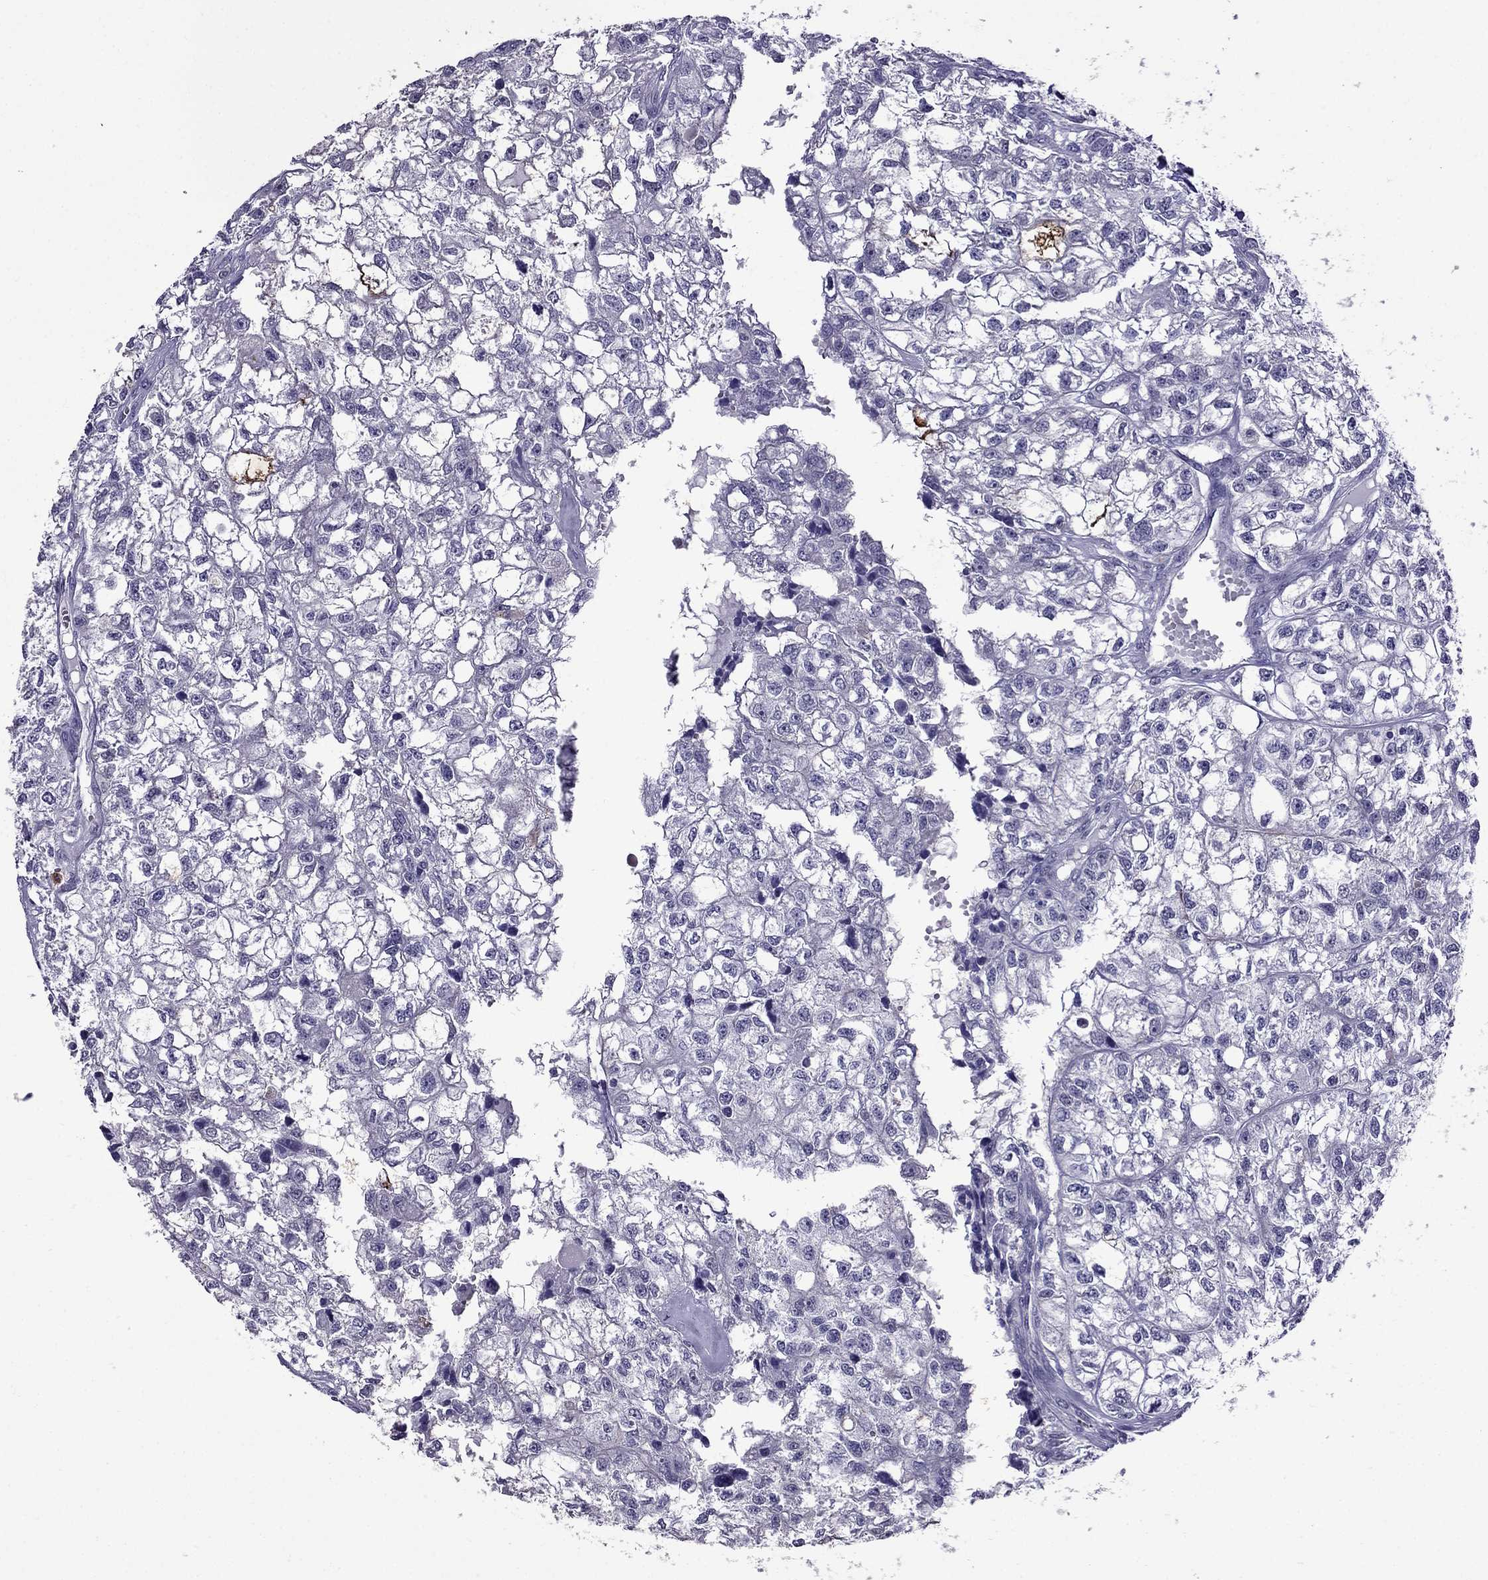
{"staining": {"intensity": "negative", "quantity": "none", "location": "none"}, "tissue": "renal cancer", "cell_type": "Tumor cells", "image_type": "cancer", "snomed": [{"axis": "morphology", "description": "Adenocarcinoma, NOS"}, {"axis": "topography", "description": "Kidney"}], "caption": "Photomicrograph shows no protein staining in tumor cells of renal cancer tissue.", "gene": "OLFM4", "patient": {"sex": "male", "age": 56}}